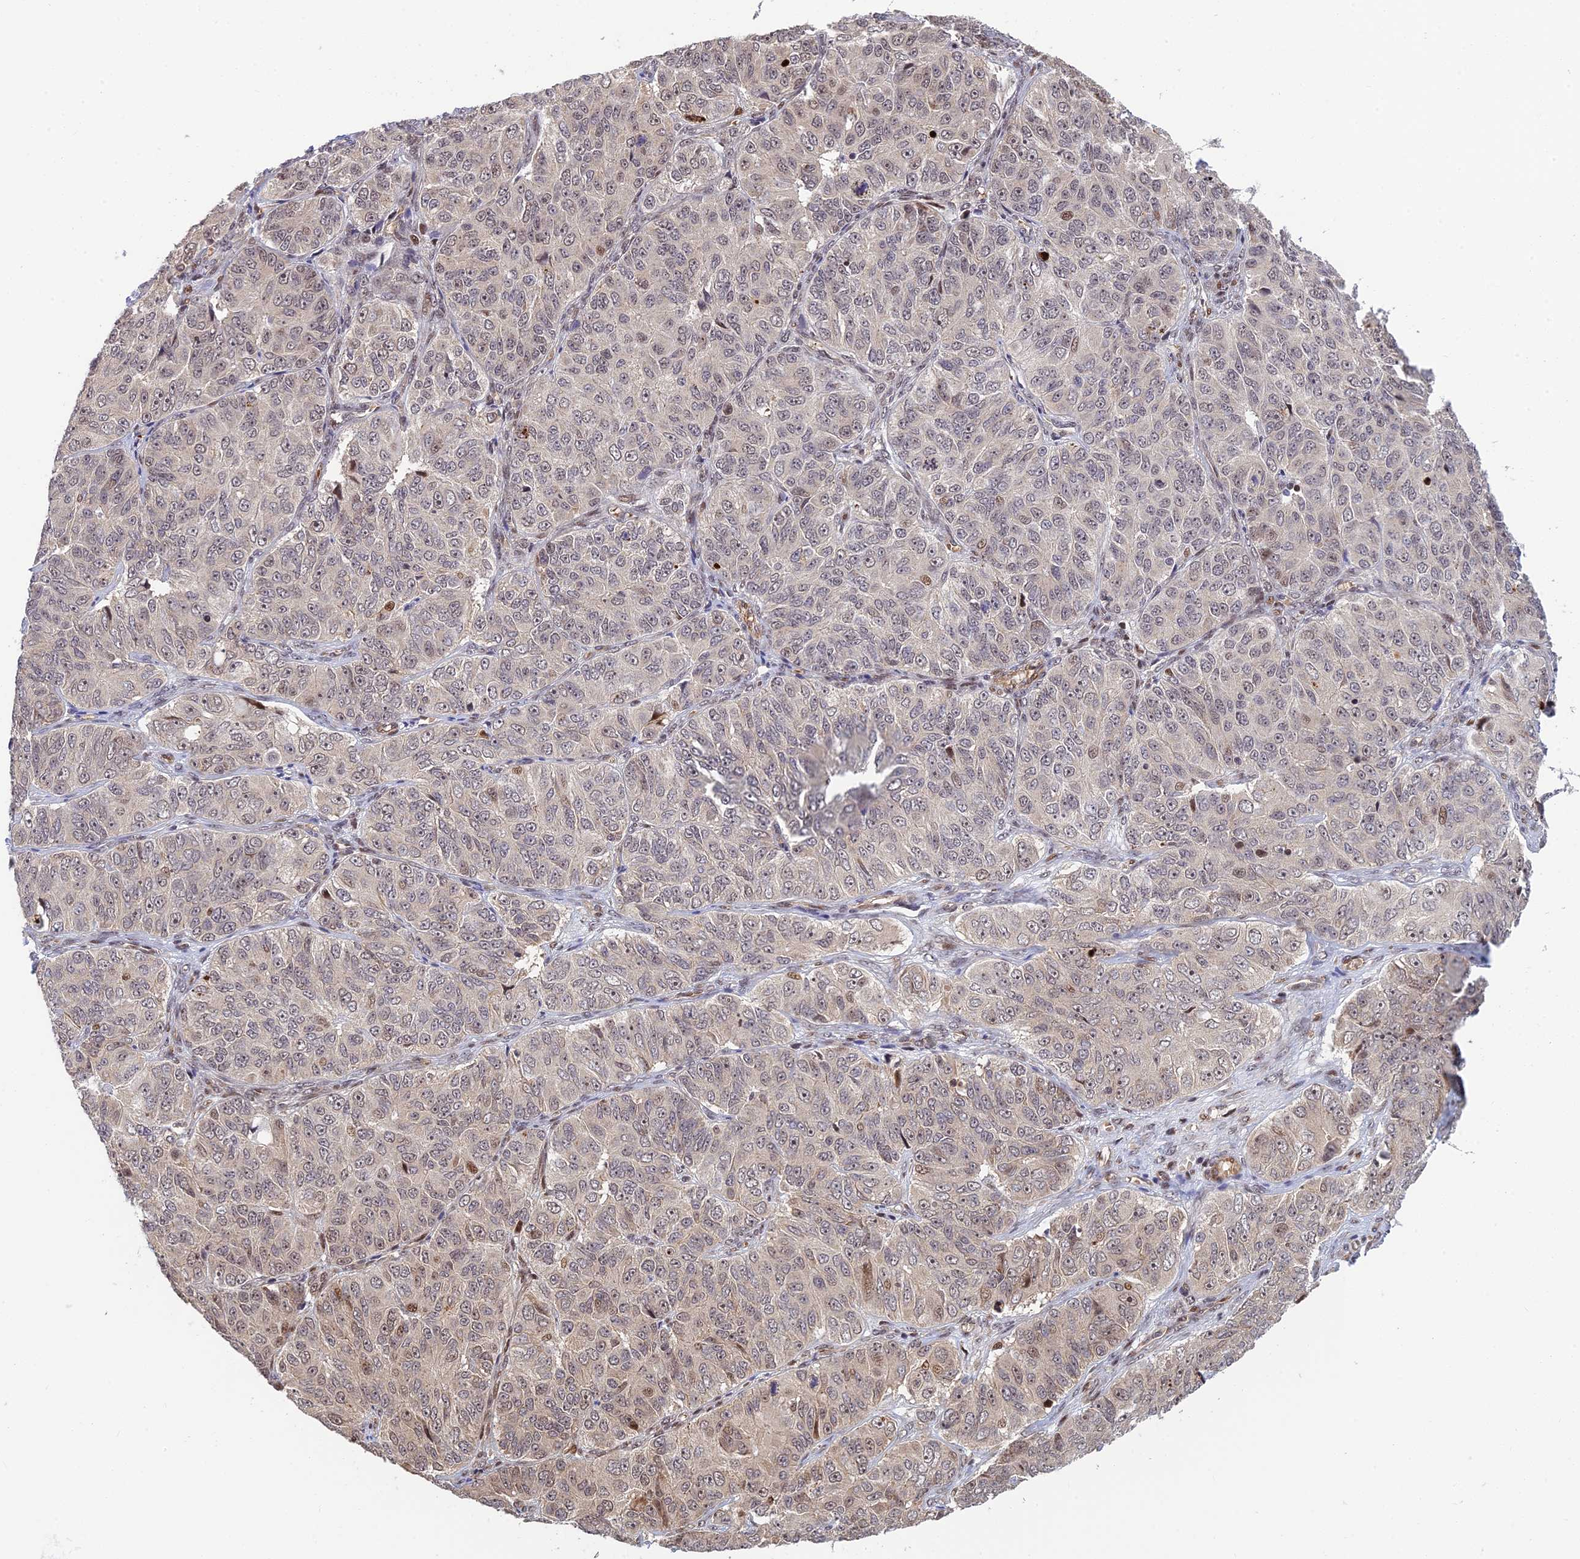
{"staining": {"intensity": "weak", "quantity": "25%-75%", "location": "nuclear"}, "tissue": "ovarian cancer", "cell_type": "Tumor cells", "image_type": "cancer", "snomed": [{"axis": "morphology", "description": "Carcinoma, endometroid"}, {"axis": "topography", "description": "Ovary"}], "caption": "A histopathology image of ovarian cancer (endometroid carcinoma) stained for a protein shows weak nuclear brown staining in tumor cells. Using DAB (brown) and hematoxylin (blue) stains, captured at high magnification using brightfield microscopy.", "gene": "UFSP2", "patient": {"sex": "female", "age": 51}}